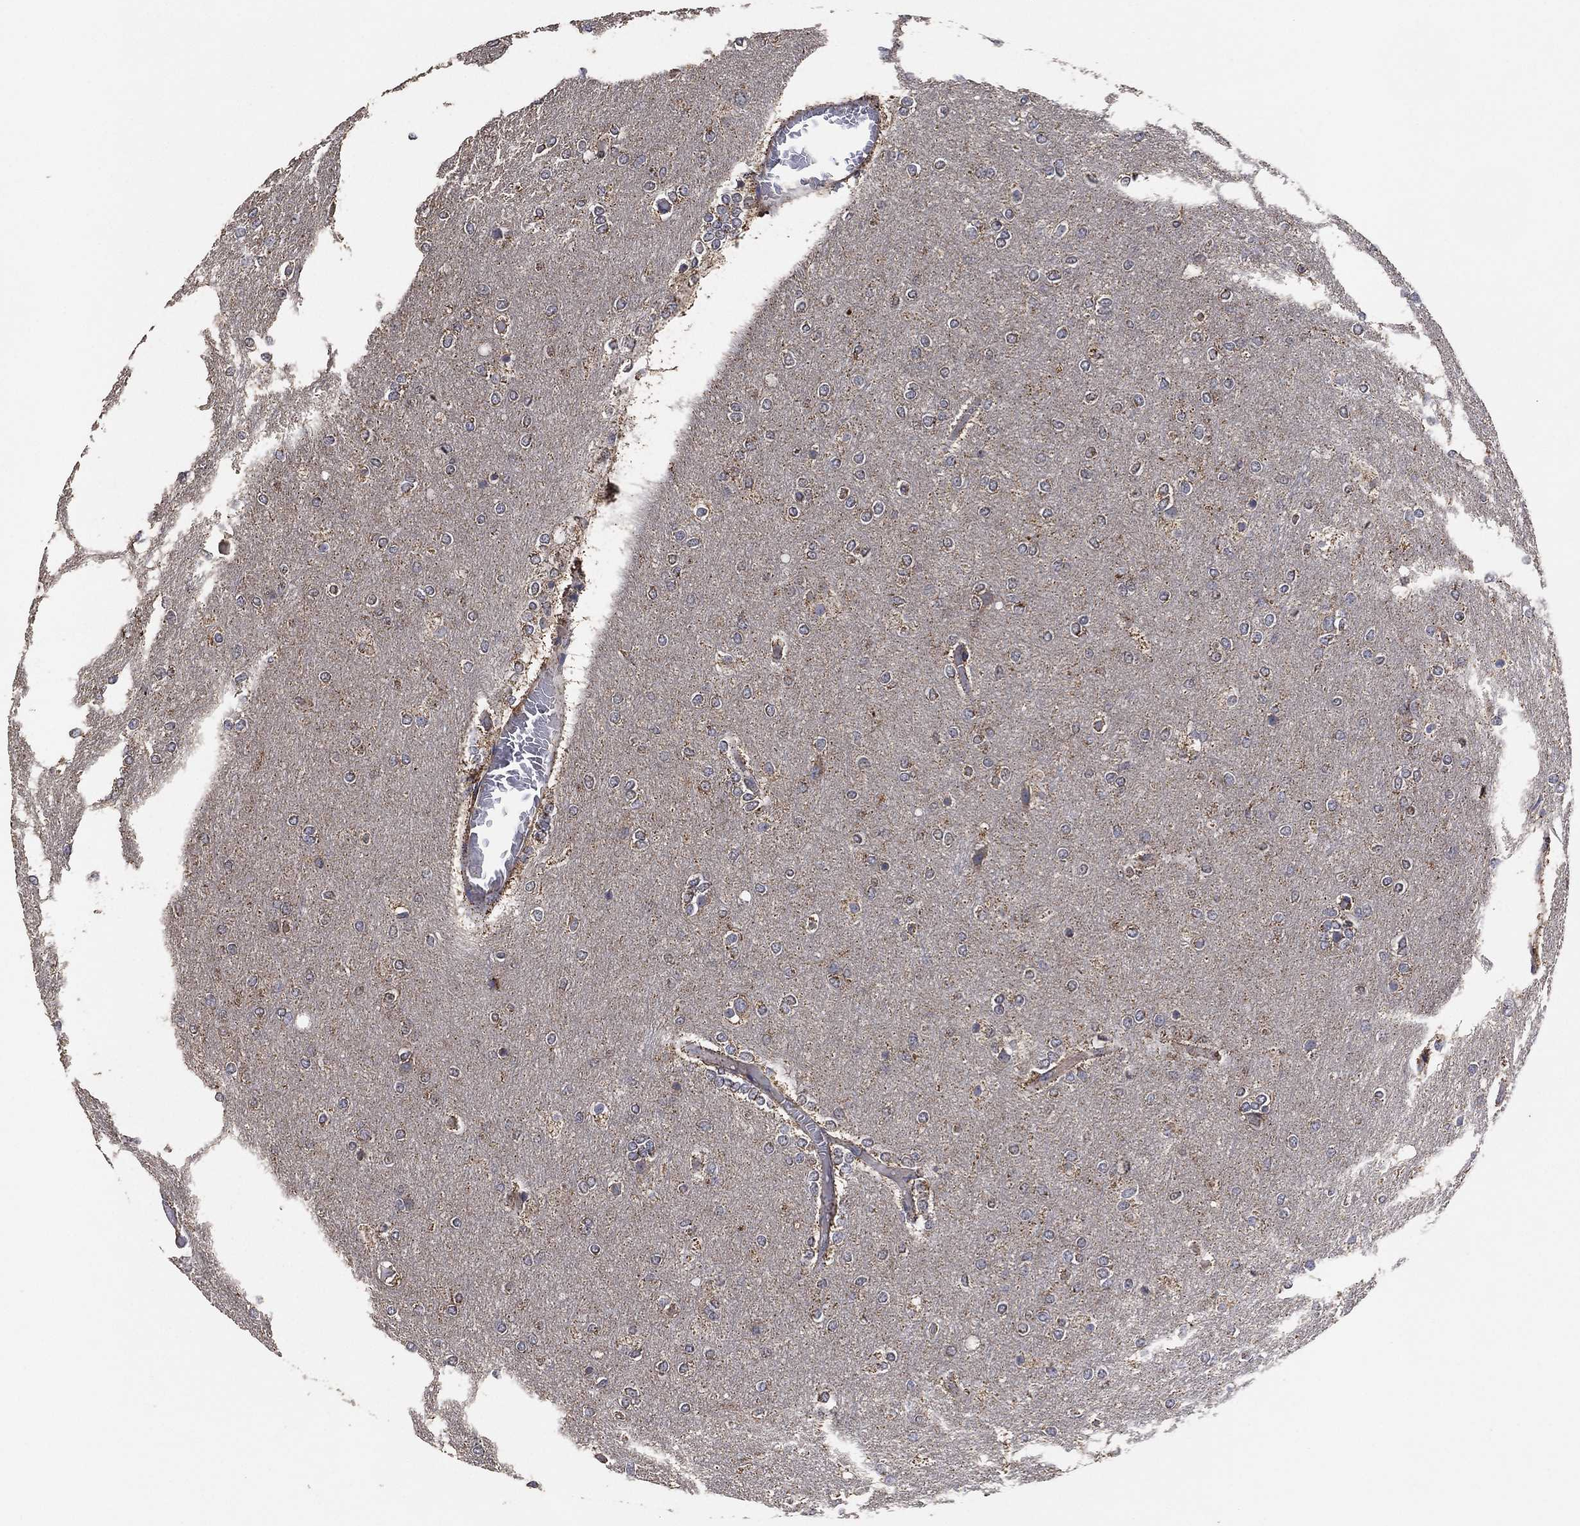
{"staining": {"intensity": "moderate", "quantity": "<25%", "location": "cytoplasmic/membranous"}, "tissue": "glioma", "cell_type": "Tumor cells", "image_type": "cancer", "snomed": [{"axis": "morphology", "description": "Glioma, malignant, High grade"}, {"axis": "topography", "description": "Brain"}], "caption": "Moderate cytoplasmic/membranous expression is present in approximately <25% of tumor cells in glioma. Nuclei are stained in blue.", "gene": "LIMD1", "patient": {"sex": "female", "age": 61}}